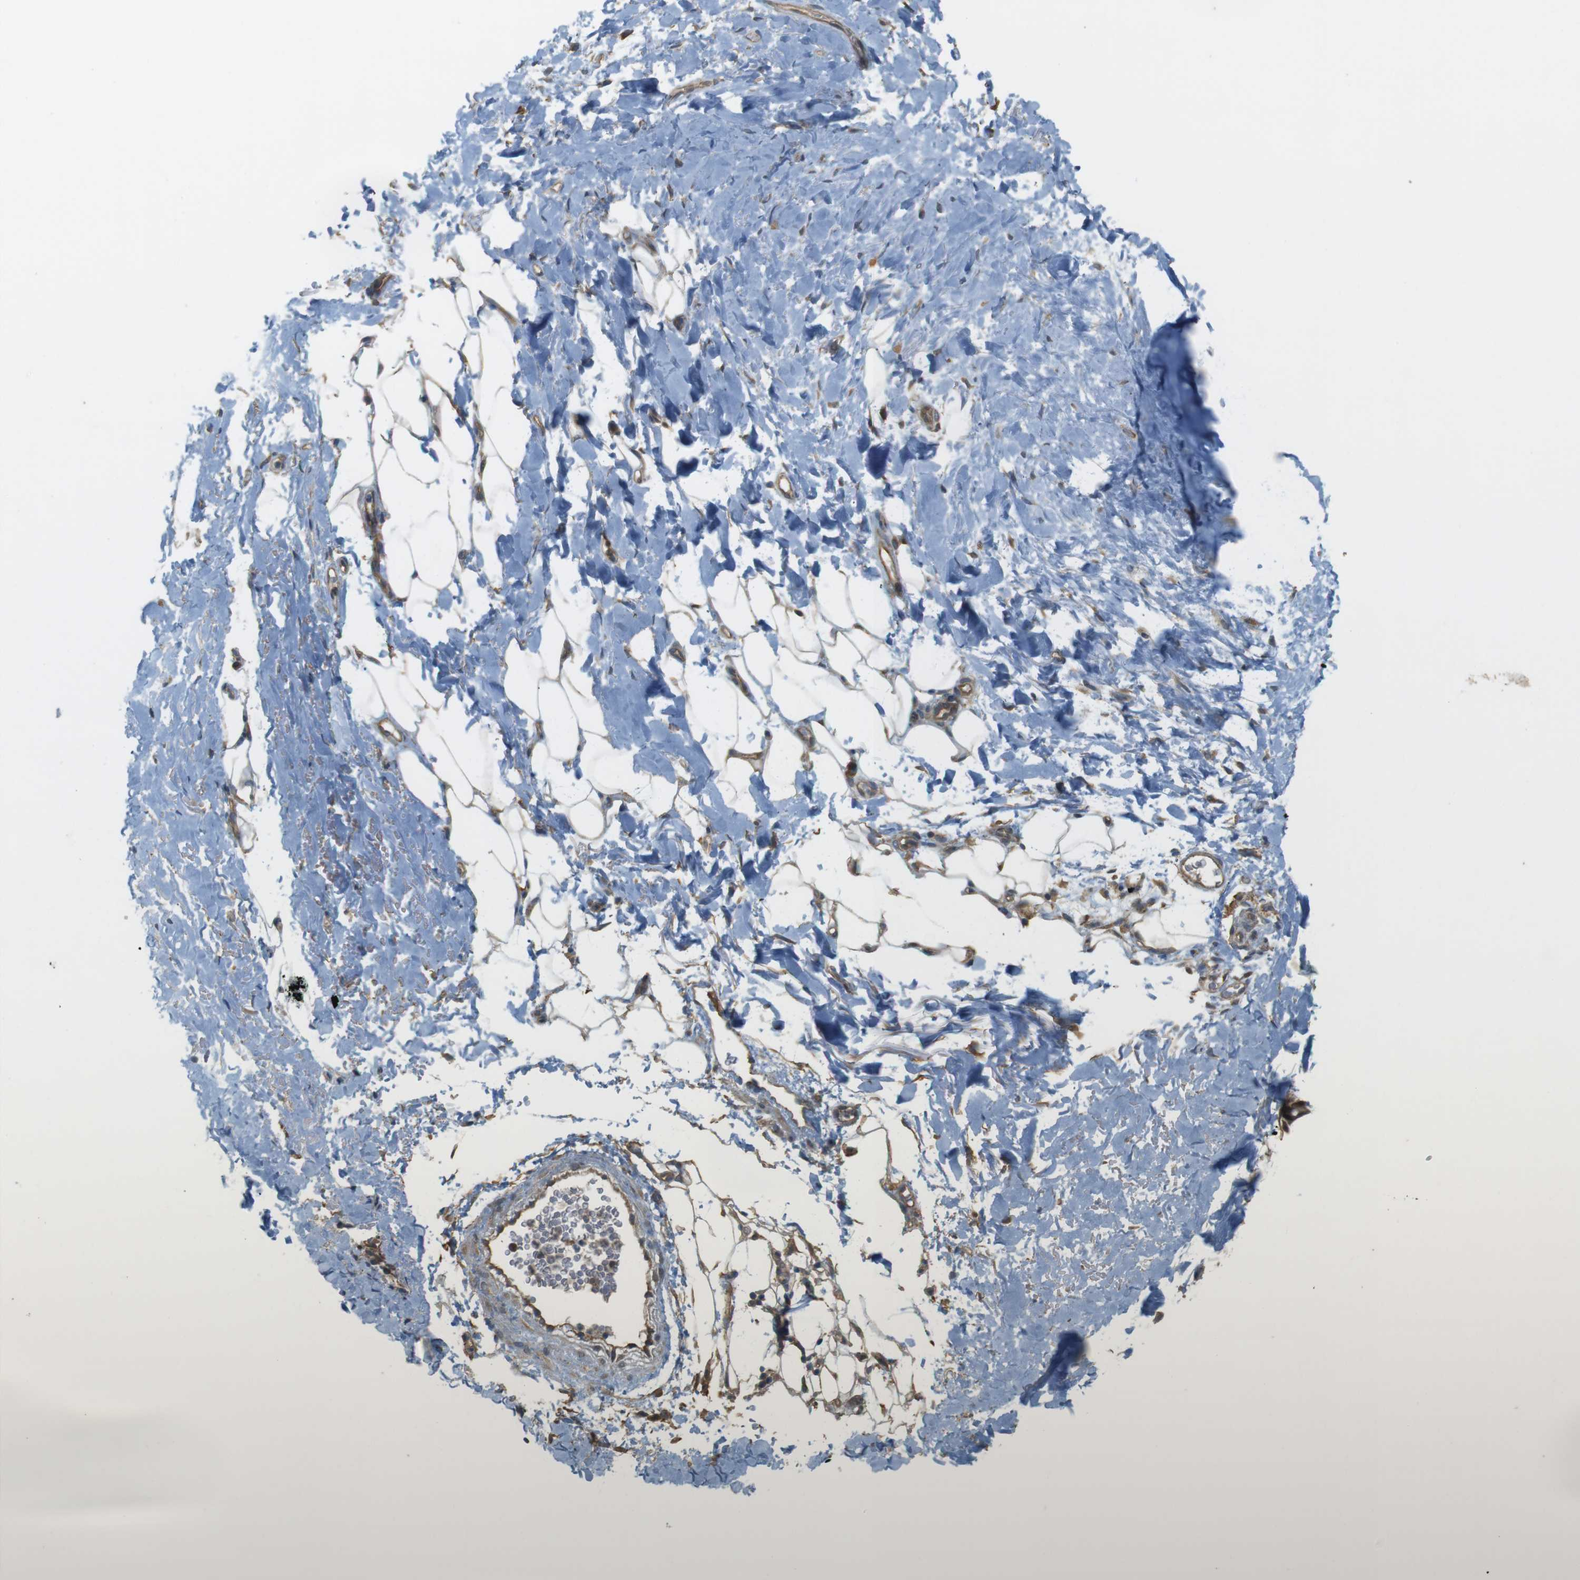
{"staining": {"intensity": "moderate", "quantity": ">75%", "location": "cytoplasmic/membranous"}, "tissue": "adipose tissue", "cell_type": "Adipocytes", "image_type": "normal", "snomed": [{"axis": "morphology", "description": "Normal tissue, NOS"}, {"axis": "topography", "description": "Cartilage tissue"}, {"axis": "topography", "description": "Bronchus"}], "caption": "A high-resolution histopathology image shows IHC staining of normal adipose tissue, which displays moderate cytoplasmic/membranous positivity in about >75% of adipocytes. The protein of interest is stained brown, and the nuclei are stained in blue (DAB (3,3'-diaminobenzidine) IHC with brightfield microscopy, high magnification).", "gene": "ZDHHC20", "patient": {"sex": "female", "age": 73}}